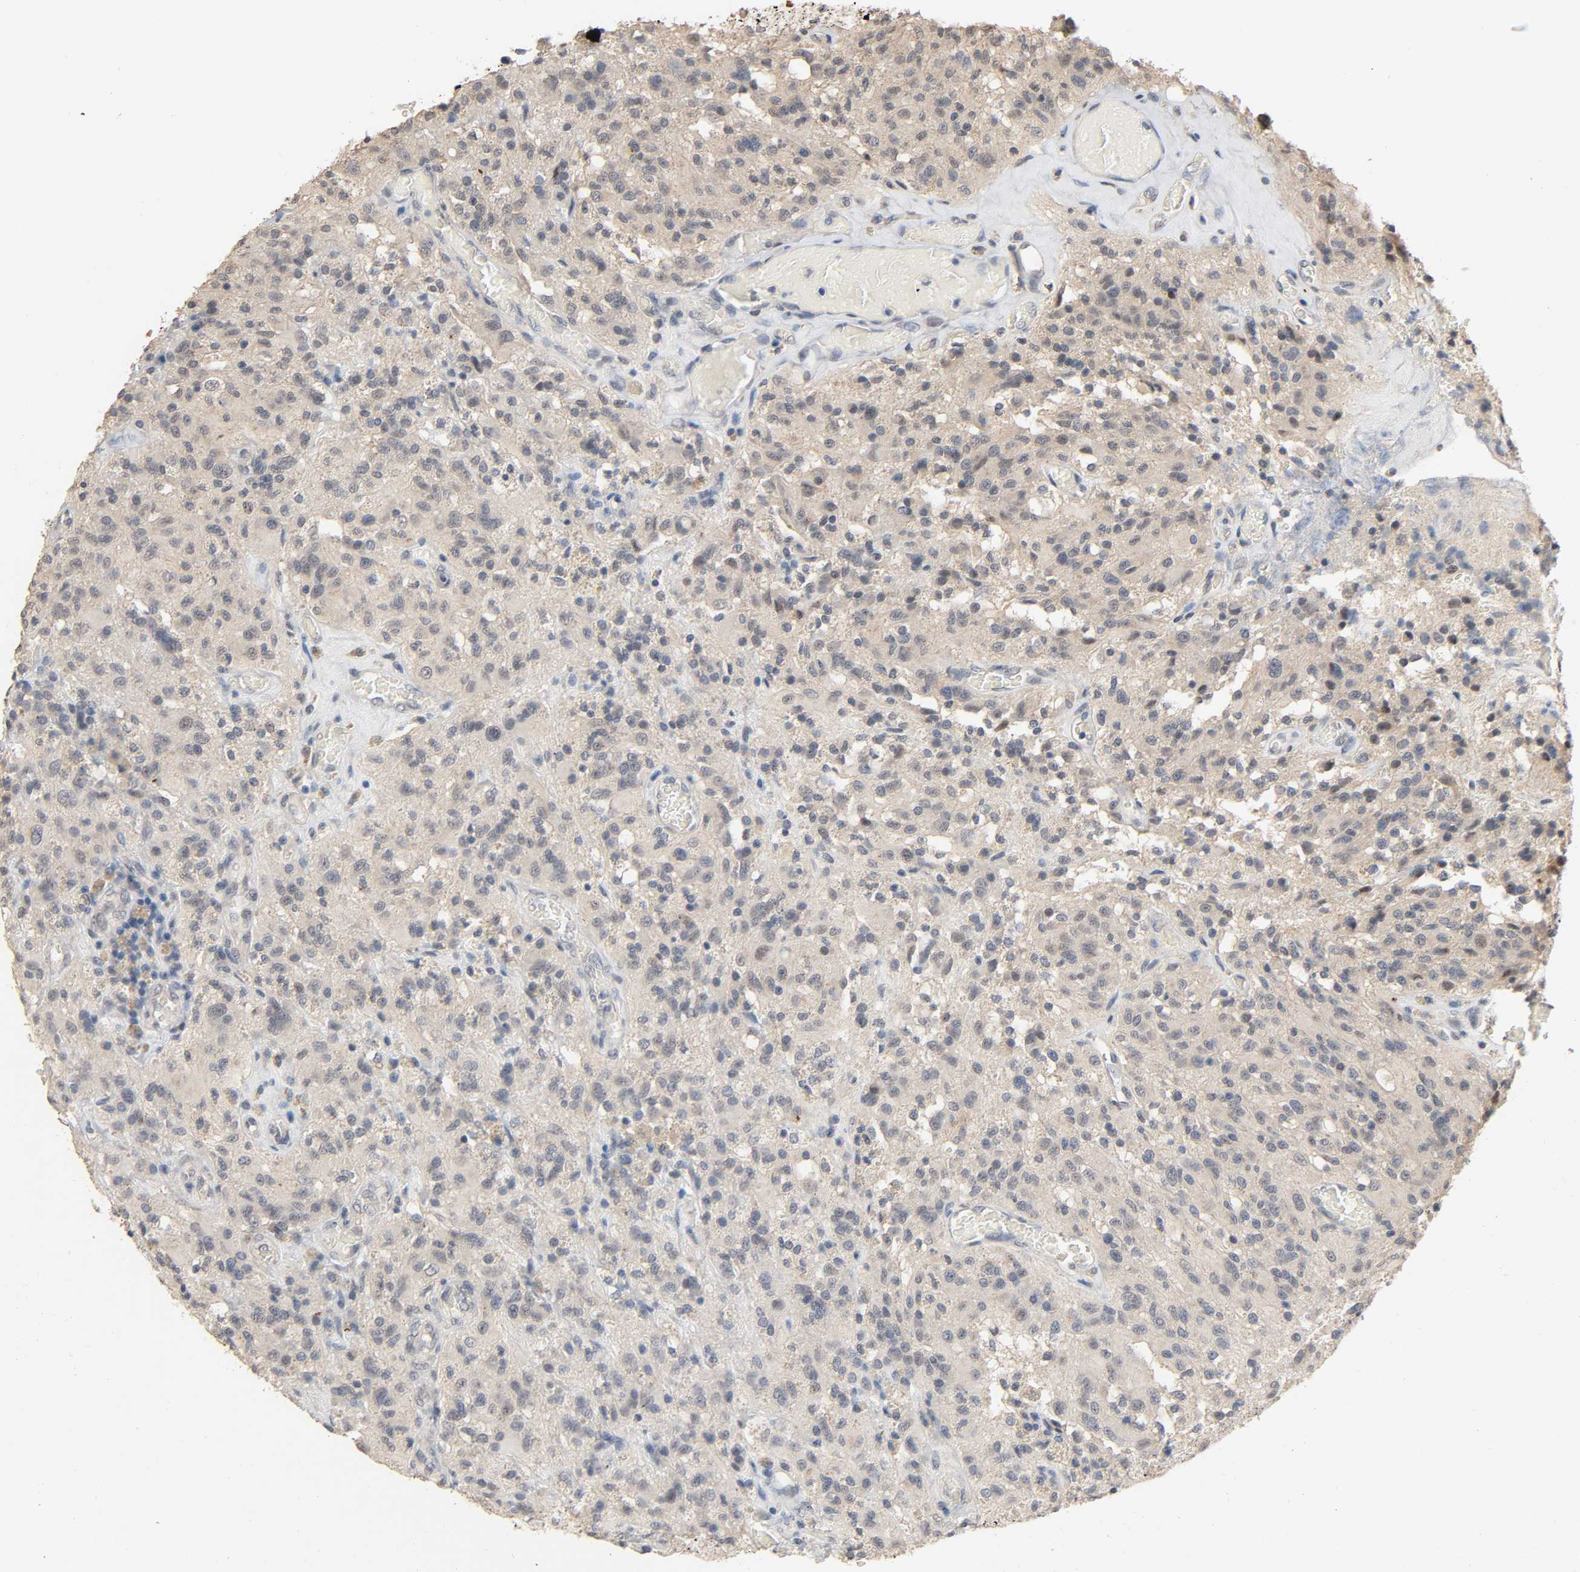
{"staining": {"intensity": "weak", "quantity": "25%-75%", "location": "cytoplasmic/membranous"}, "tissue": "glioma", "cell_type": "Tumor cells", "image_type": "cancer", "snomed": [{"axis": "morphology", "description": "Normal tissue, NOS"}, {"axis": "morphology", "description": "Glioma, malignant, High grade"}, {"axis": "topography", "description": "Cerebral cortex"}], "caption": "Protein staining demonstrates weak cytoplasmic/membranous positivity in about 25%-75% of tumor cells in malignant high-grade glioma.", "gene": "MAGEA8", "patient": {"sex": "male", "age": 56}}